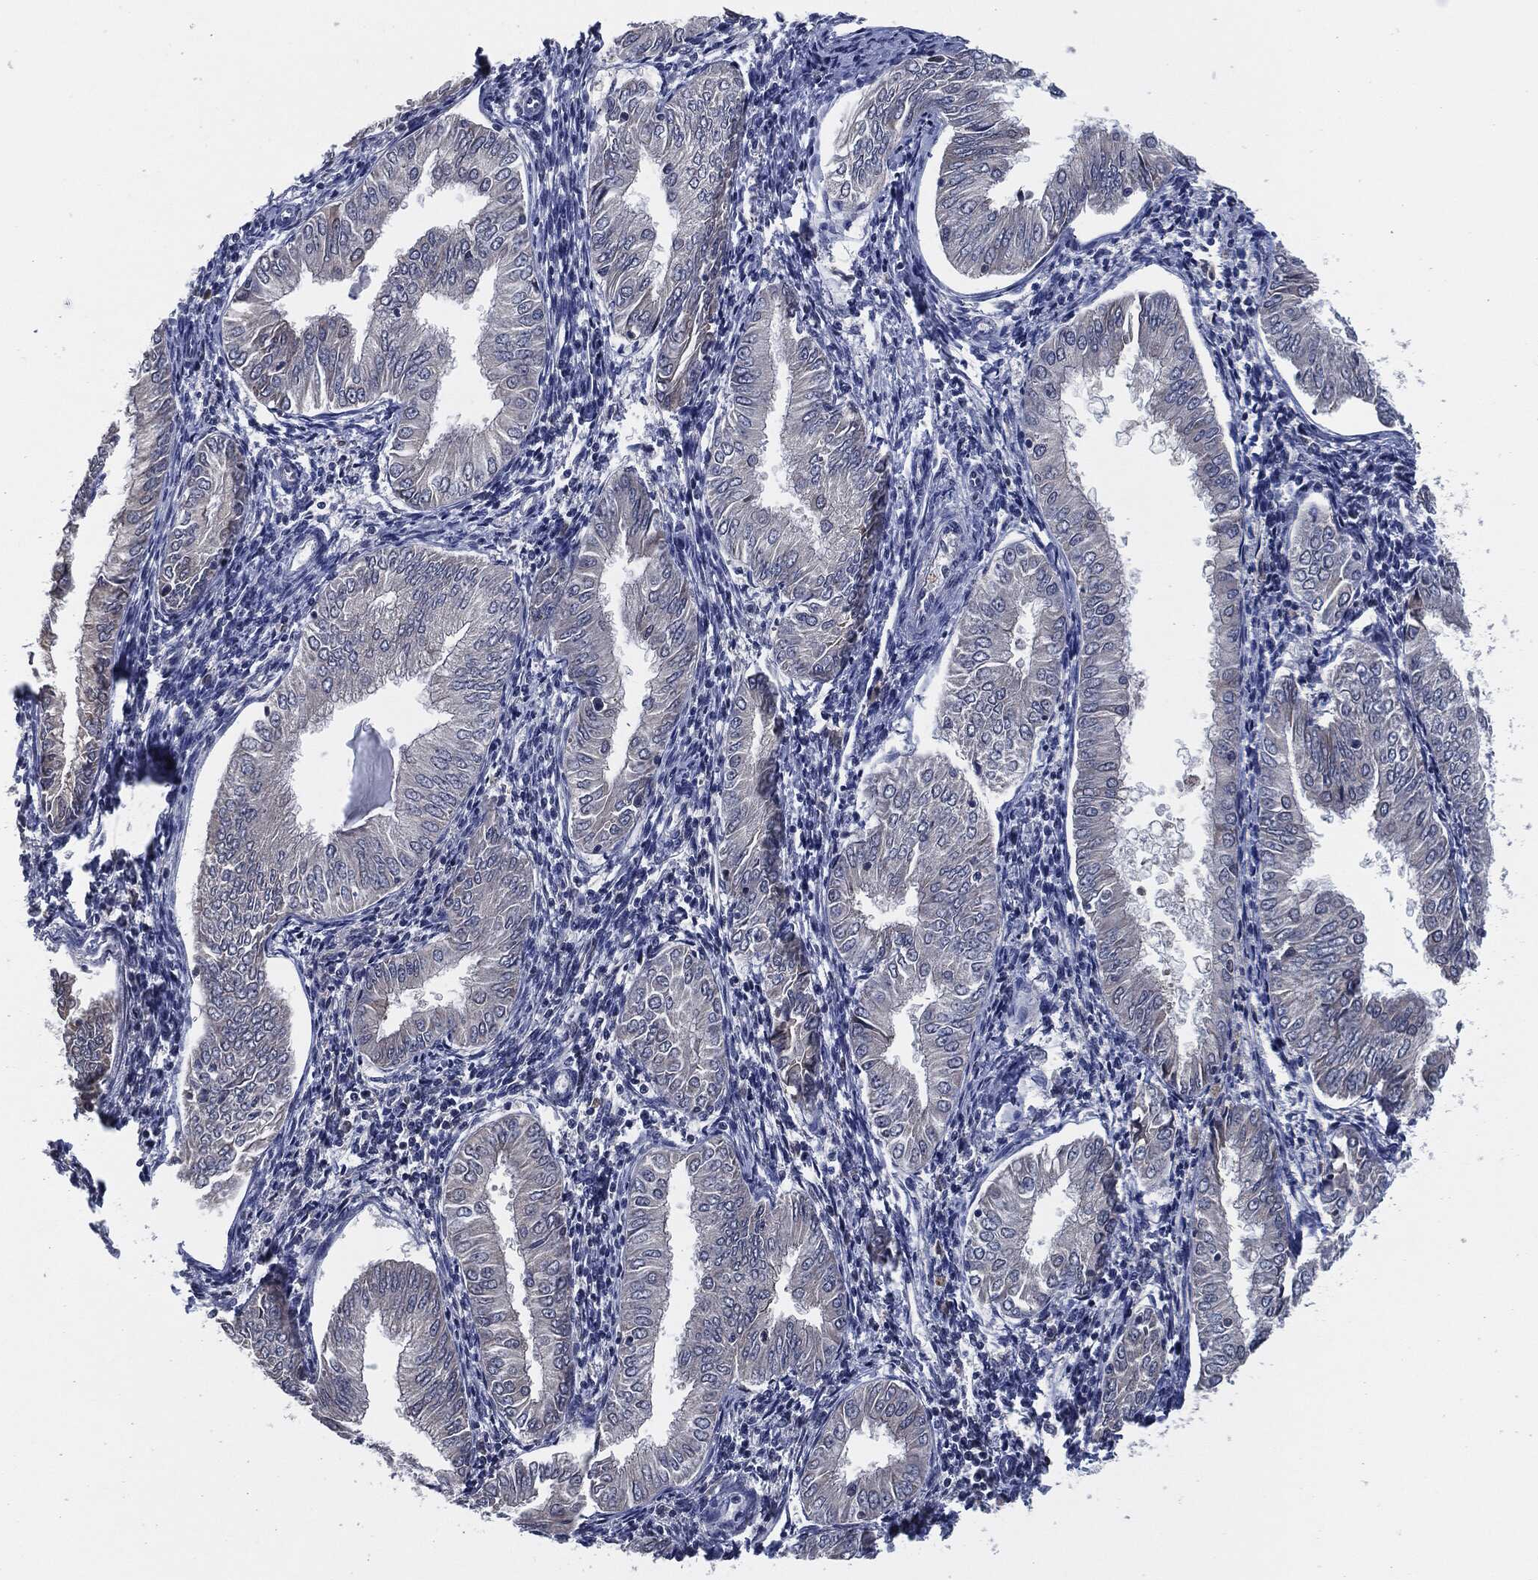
{"staining": {"intensity": "negative", "quantity": "none", "location": "none"}, "tissue": "endometrial cancer", "cell_type": "Tumor cells", "image_type": "cancer", "snomed": [{"axis": "morphology", "description": "Adenocarcinoma, NOS"}, {"axis": "topography", "description": "Endometrium"}], "caption": "Endometrial adenocarcinoma stained for a protein using IHC shows no staining tumor cells.", "gene": "IL2RG", "patient": {"sex": "female", "age": 53}}